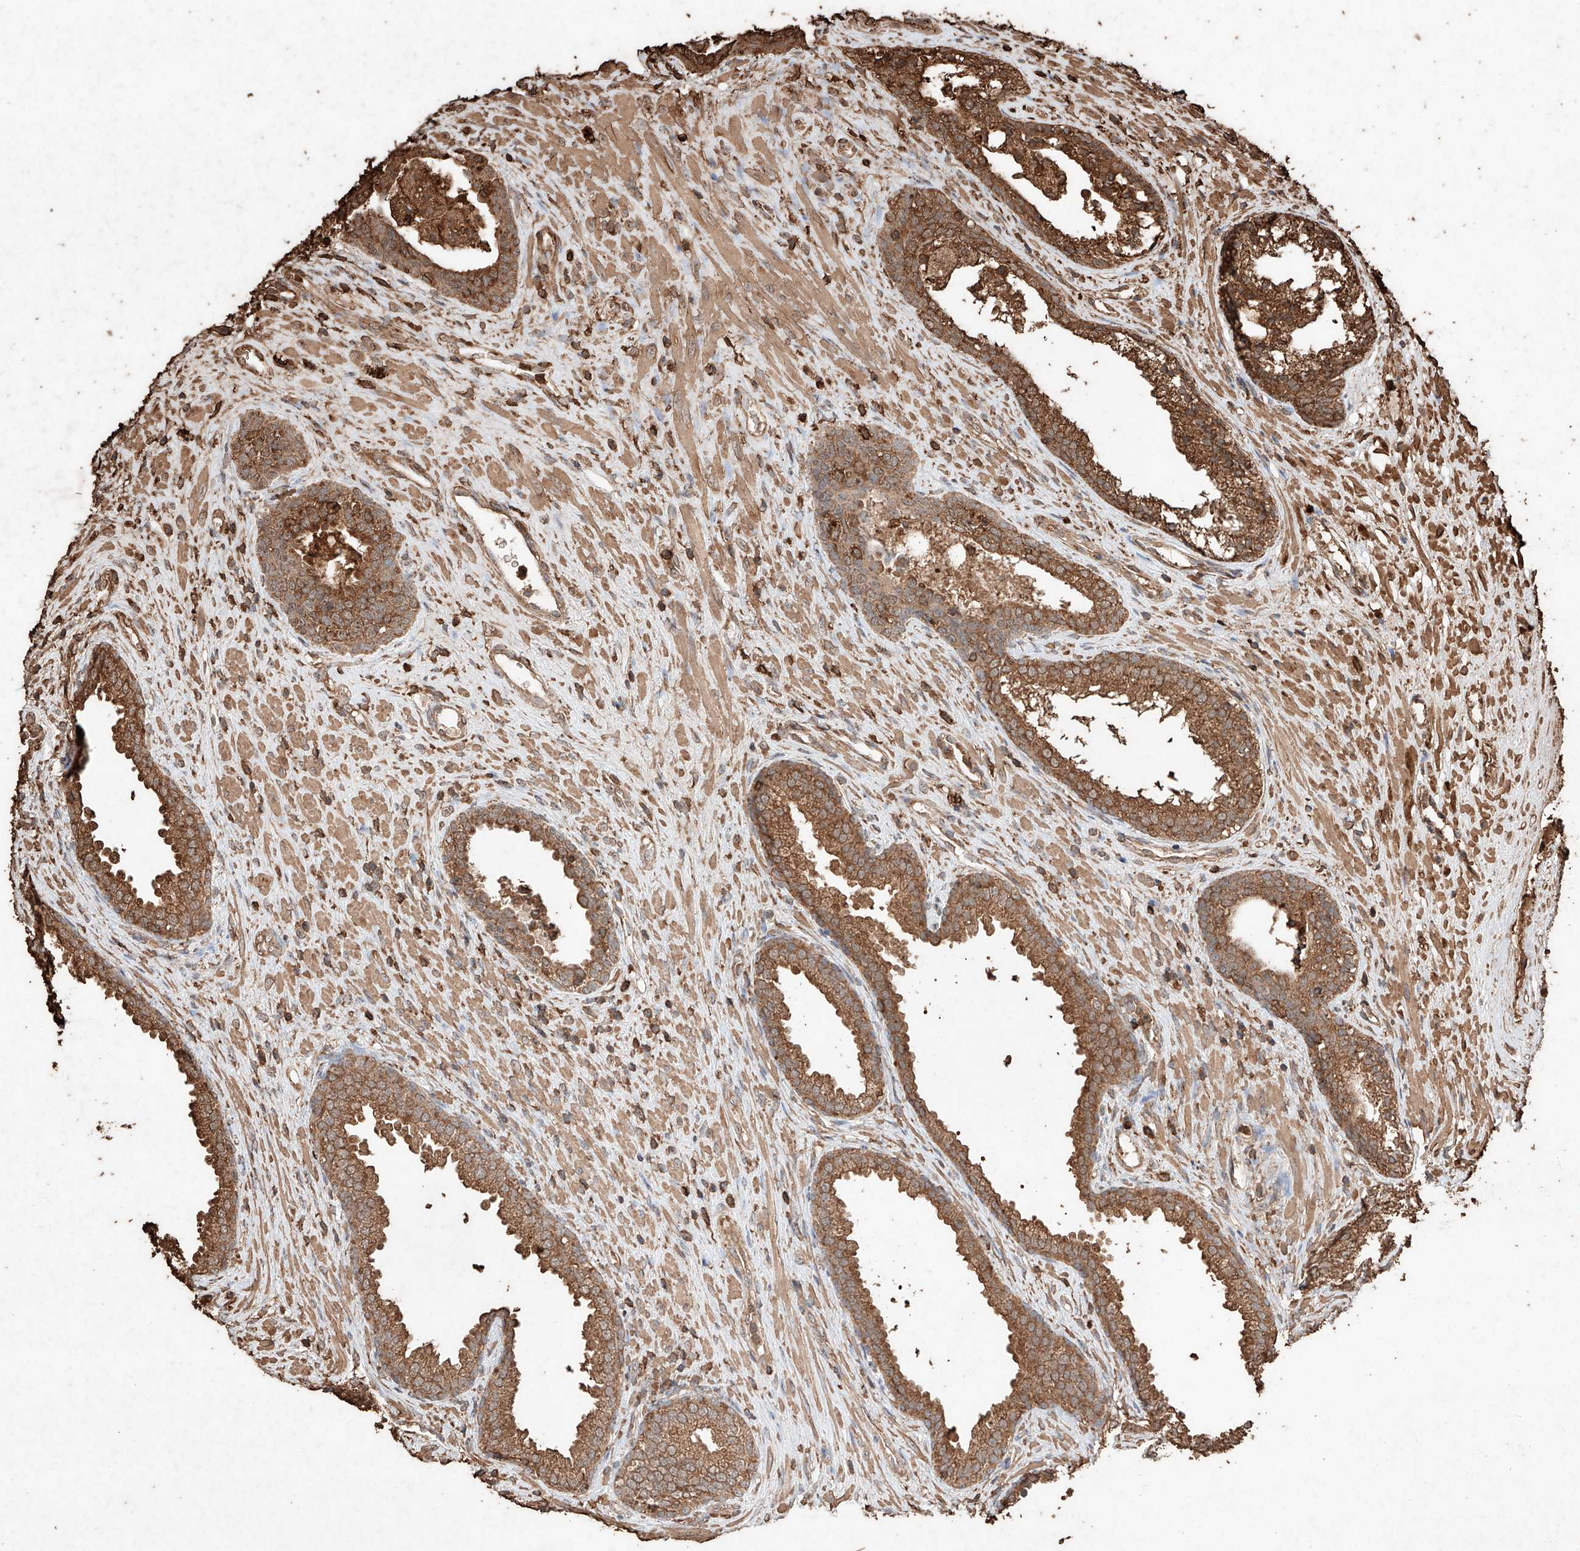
{"staining": {"intensity": "strong", "quantity": ">75%", "location": "cytoplasmic/membranous"}, "tissue": "prostate", "cell_type": "Glandular cells", "image_type": "normal", "snomed": [{"axis": "morphology", "description": "Normal tissue, NOS"}, {"axis": "topography", "description": "Prostate"}], "caption": "Protein staining of benign prostate displays strong cytoplasmic/membranous staining in approximately >75% of glandular cells.", "gene": "M6PR", "patient": {"sex": "male", "age": 76}}